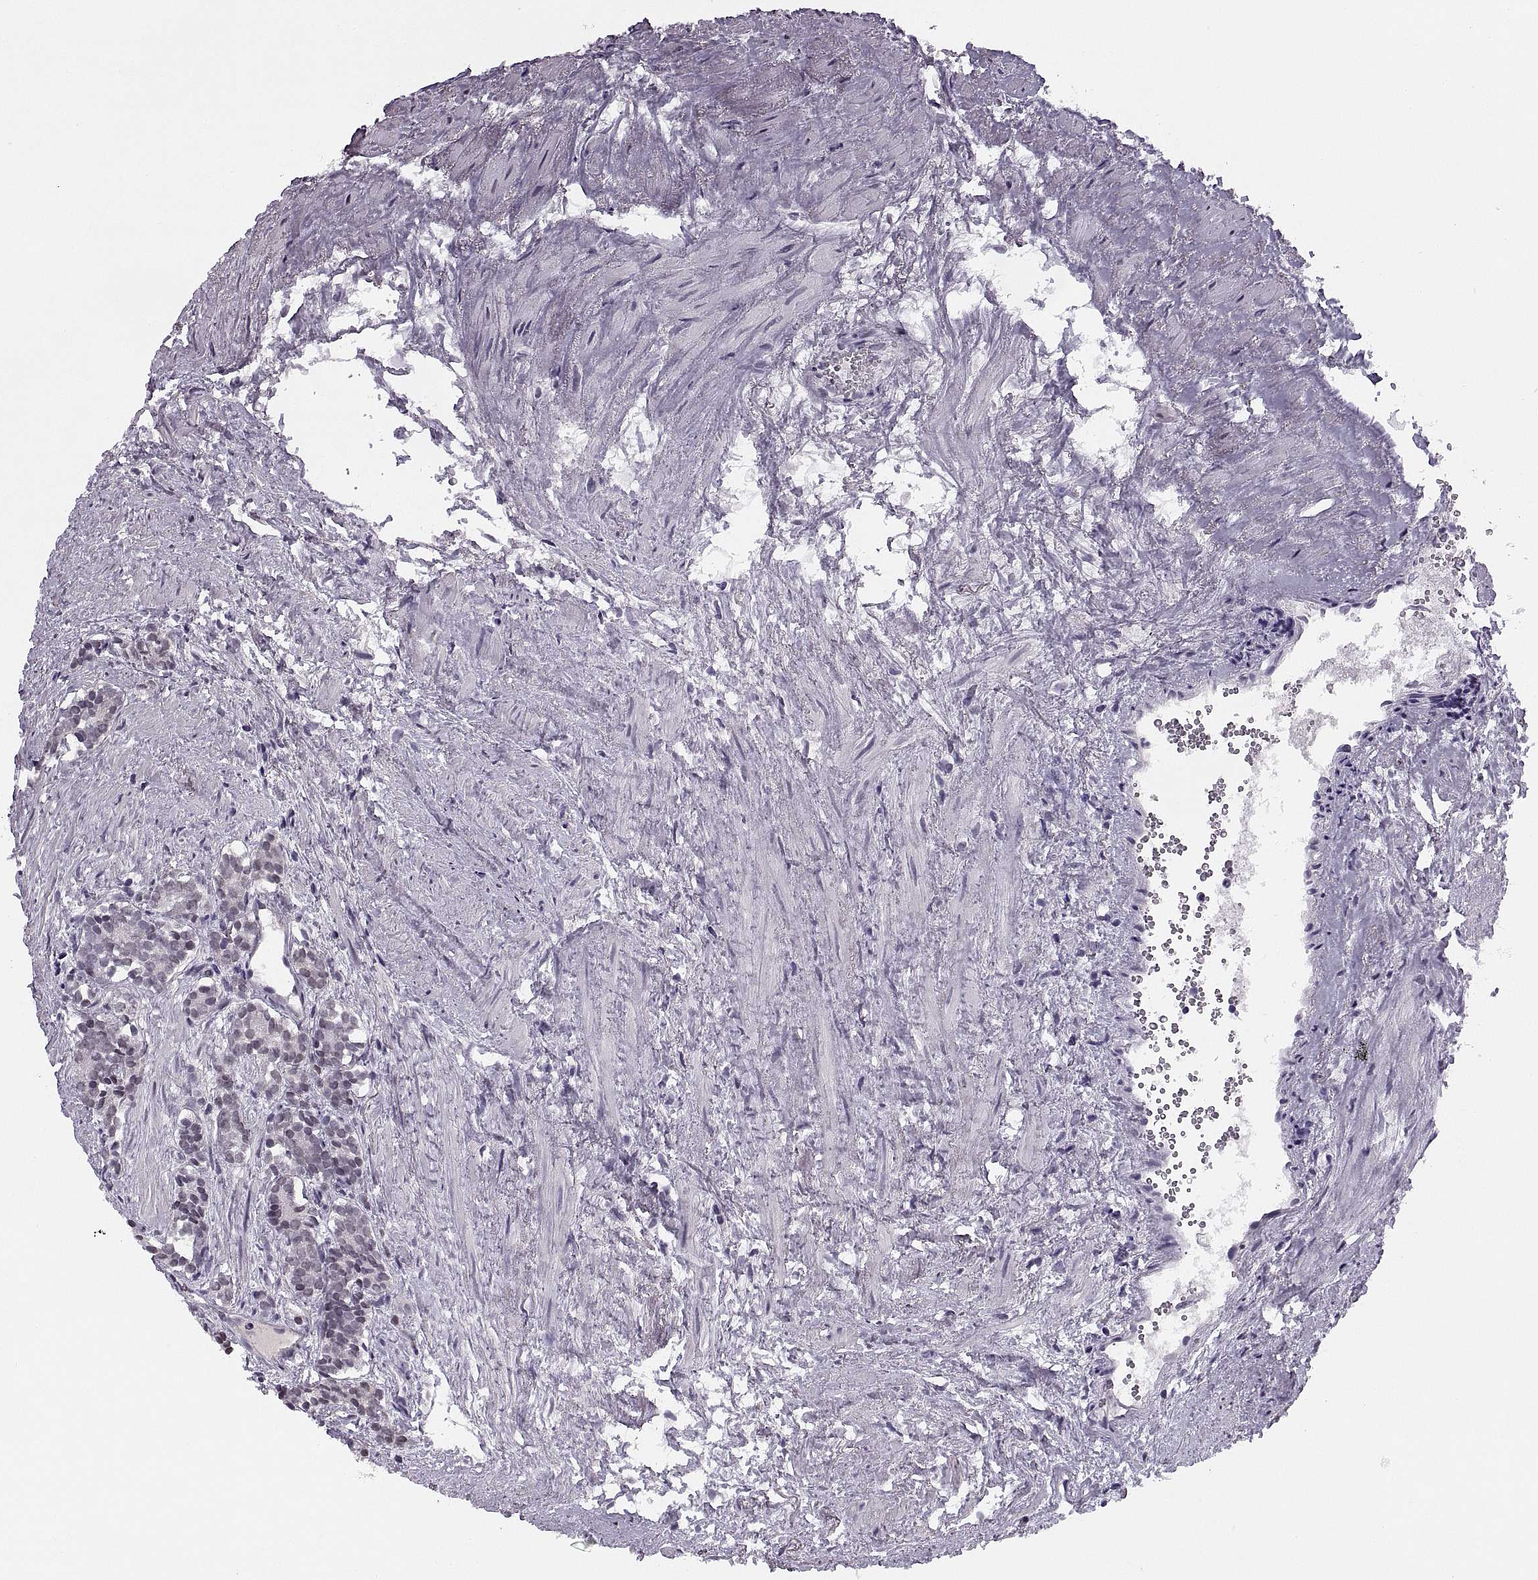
{"staining": {"intensity": "negative", "quantity": "none", "location": "none"}, "tissue": "prostate cancer", "cell_type": "Tumor cells", "image_type": "cancer", "snomed": [{"axis": "morphology", "description": "Adenocarcinoma, High grade"}, {"axis": "topography", "description": "Prostate"}], "caption": "This is a photomicrograph of IHC staining of prostate cancer, which shows no expression in tumor cells. (DAB immunohistochemistry with hematoxylin counter stain).", "gene": "TBC1D3G", "patient": {"sex": "male", "age": 84}}